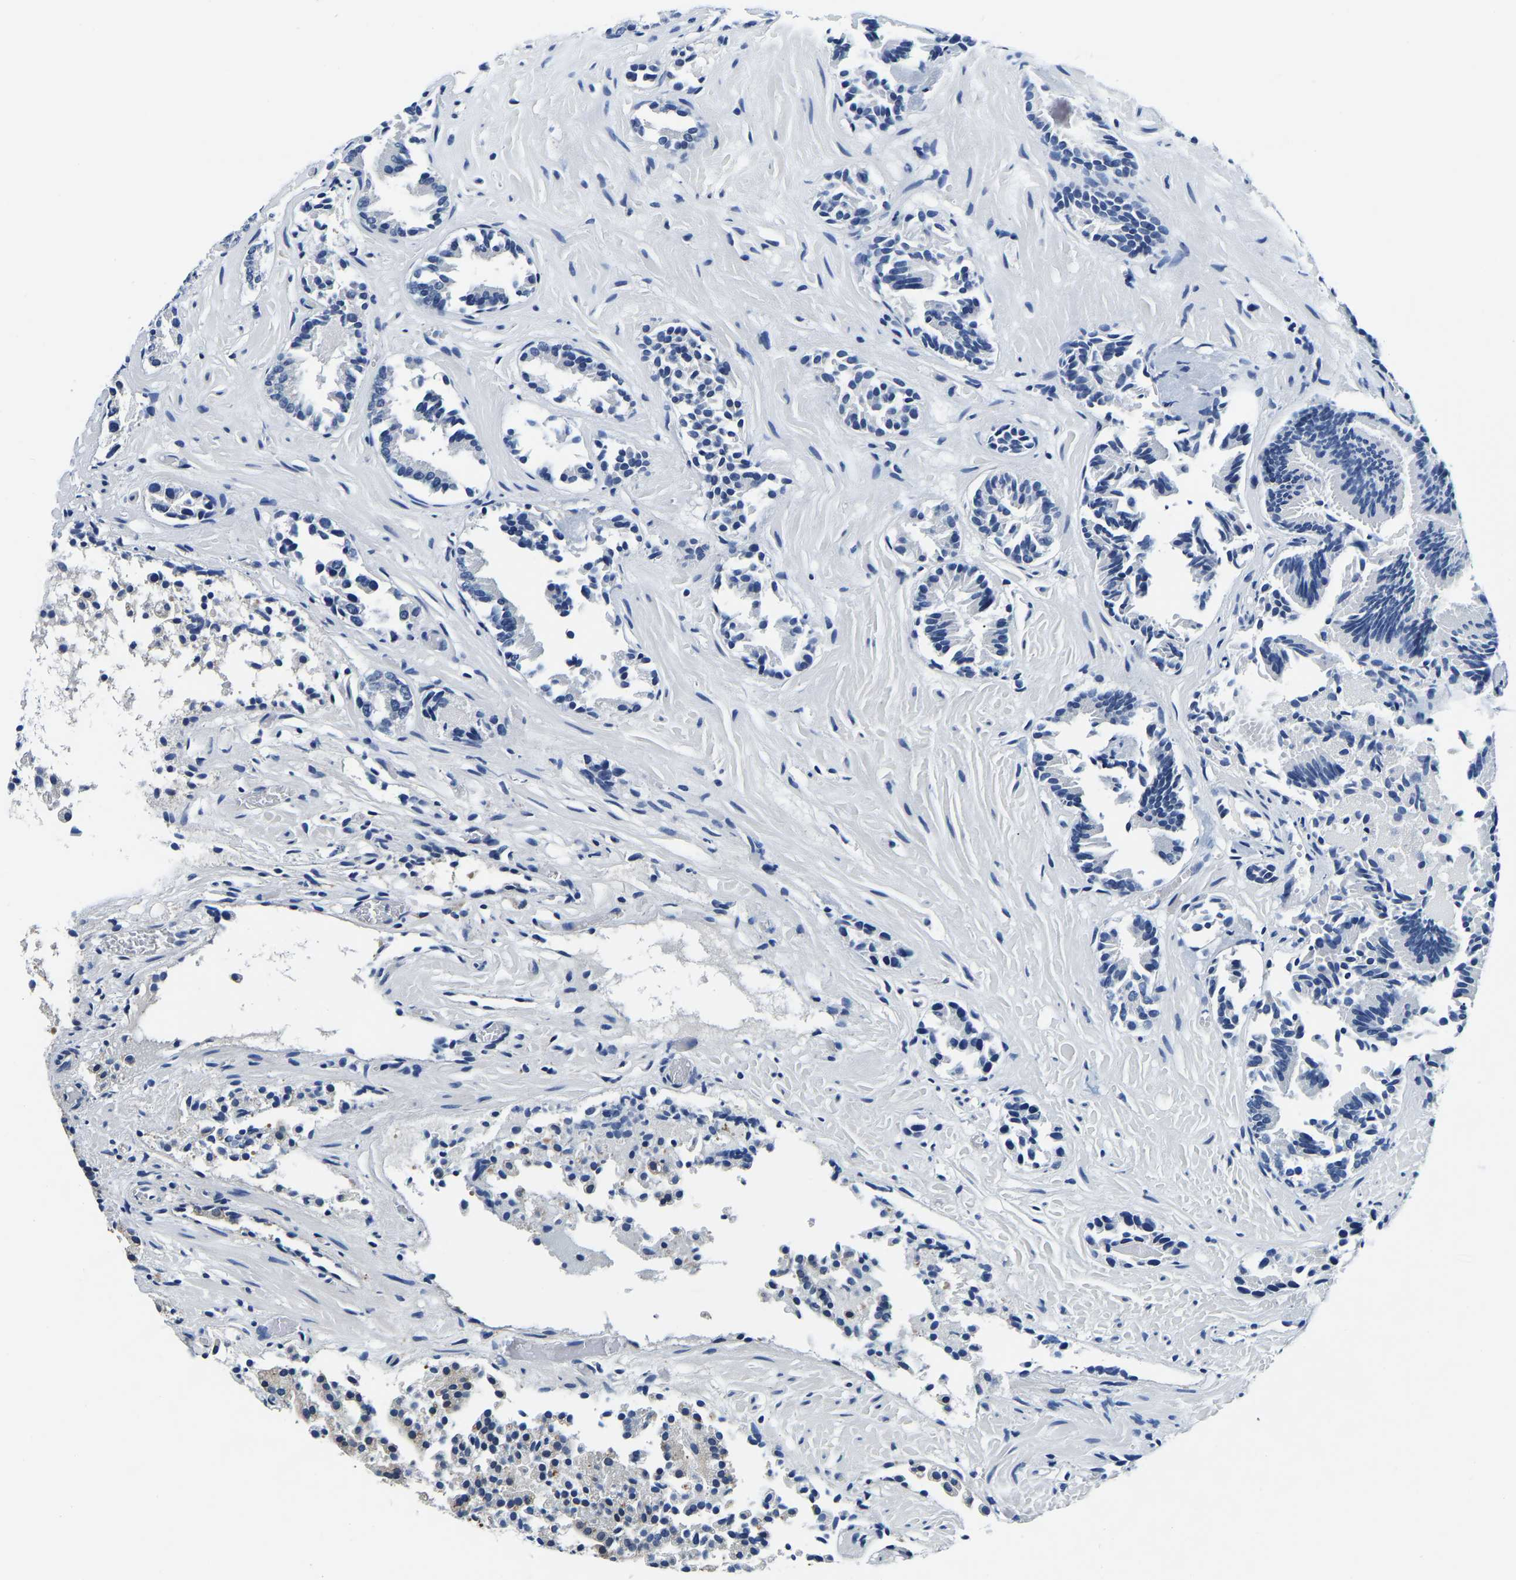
{"staining": {"intensity": "negative", "quantity": "none", "location": "none"}, "tissue": "prostate cancer", "cell_type": "Tumor cells", "image_type": "cancer", "snomed": [{"axis": "morphology", "description": "Adenocarcinoma, Low grade"}, {"axis": "topography", "description": "Prostate"}], "caption": "This is an immunohistochemistry image of human low-grade adenocarcinoma (prostate). There is no expression in tumor cells.", "gene": "ACO1", "patient": {"sex": "male", "age": 51}}